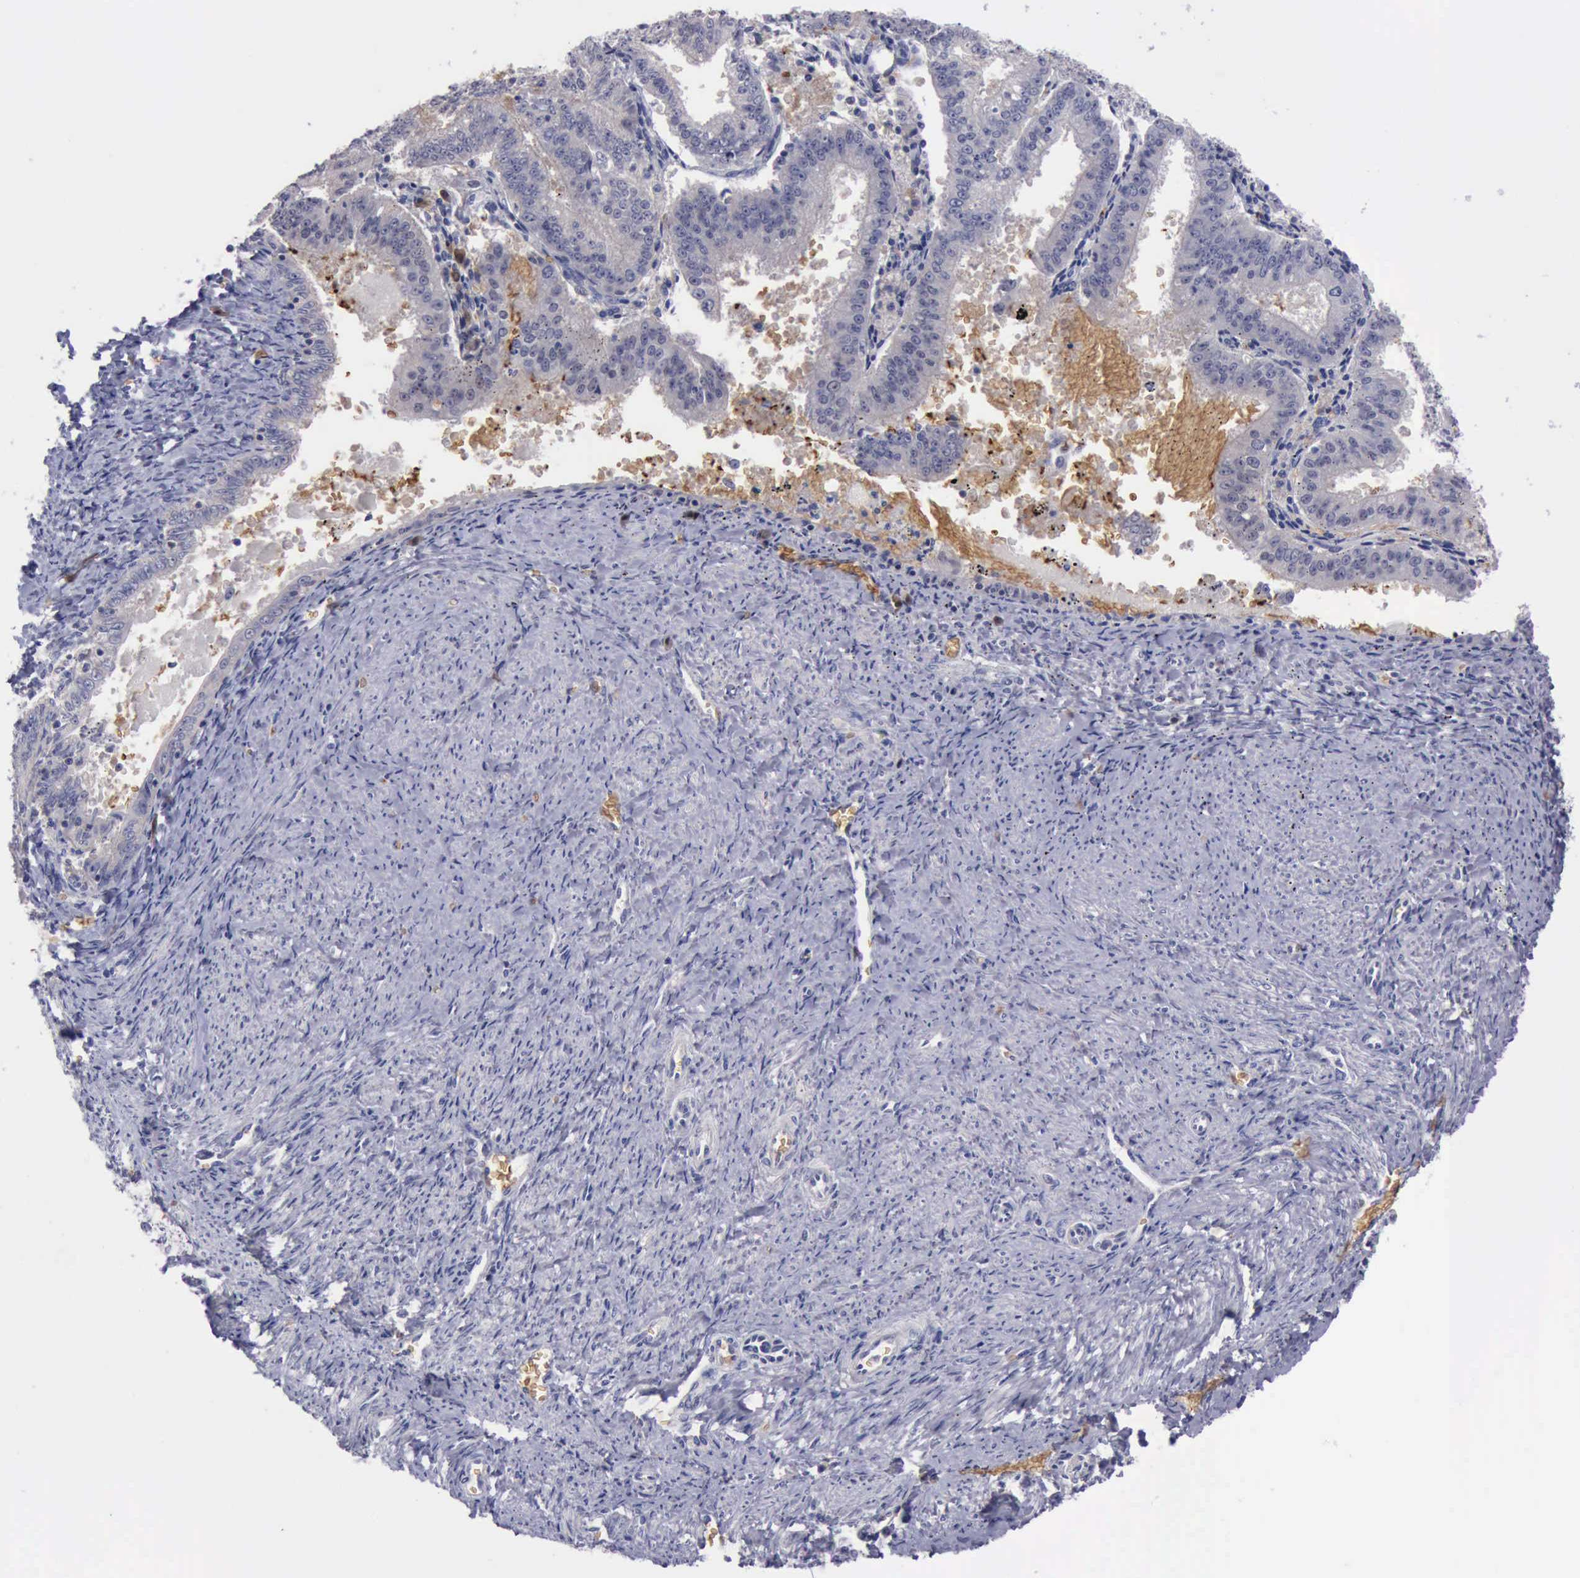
{"staining": {"intensity": "negative", "quantity": "none", "location": "none"}, "tissue": "endometrial cancer", "cell_type": "Tumor cells", "image_type": "cancer", "snomed": [{"axis": "morphology", "description": "Adenocarcinoma, NOS"}, {"axis": "topography", "description": "Endometrium"}], "caption": "High magnification brightfield microscopy of endometrial cancer stained with DAB (brown) and counterstained with hematoxylin (blue): tumor cells show no significant expression. Brightfield microscopy of IHC stained with DAB (brown) and hematoxylin (blue), captured at high magnification.", "gene": "CEP128", "patient": {"sex": "female", "age": 66}}